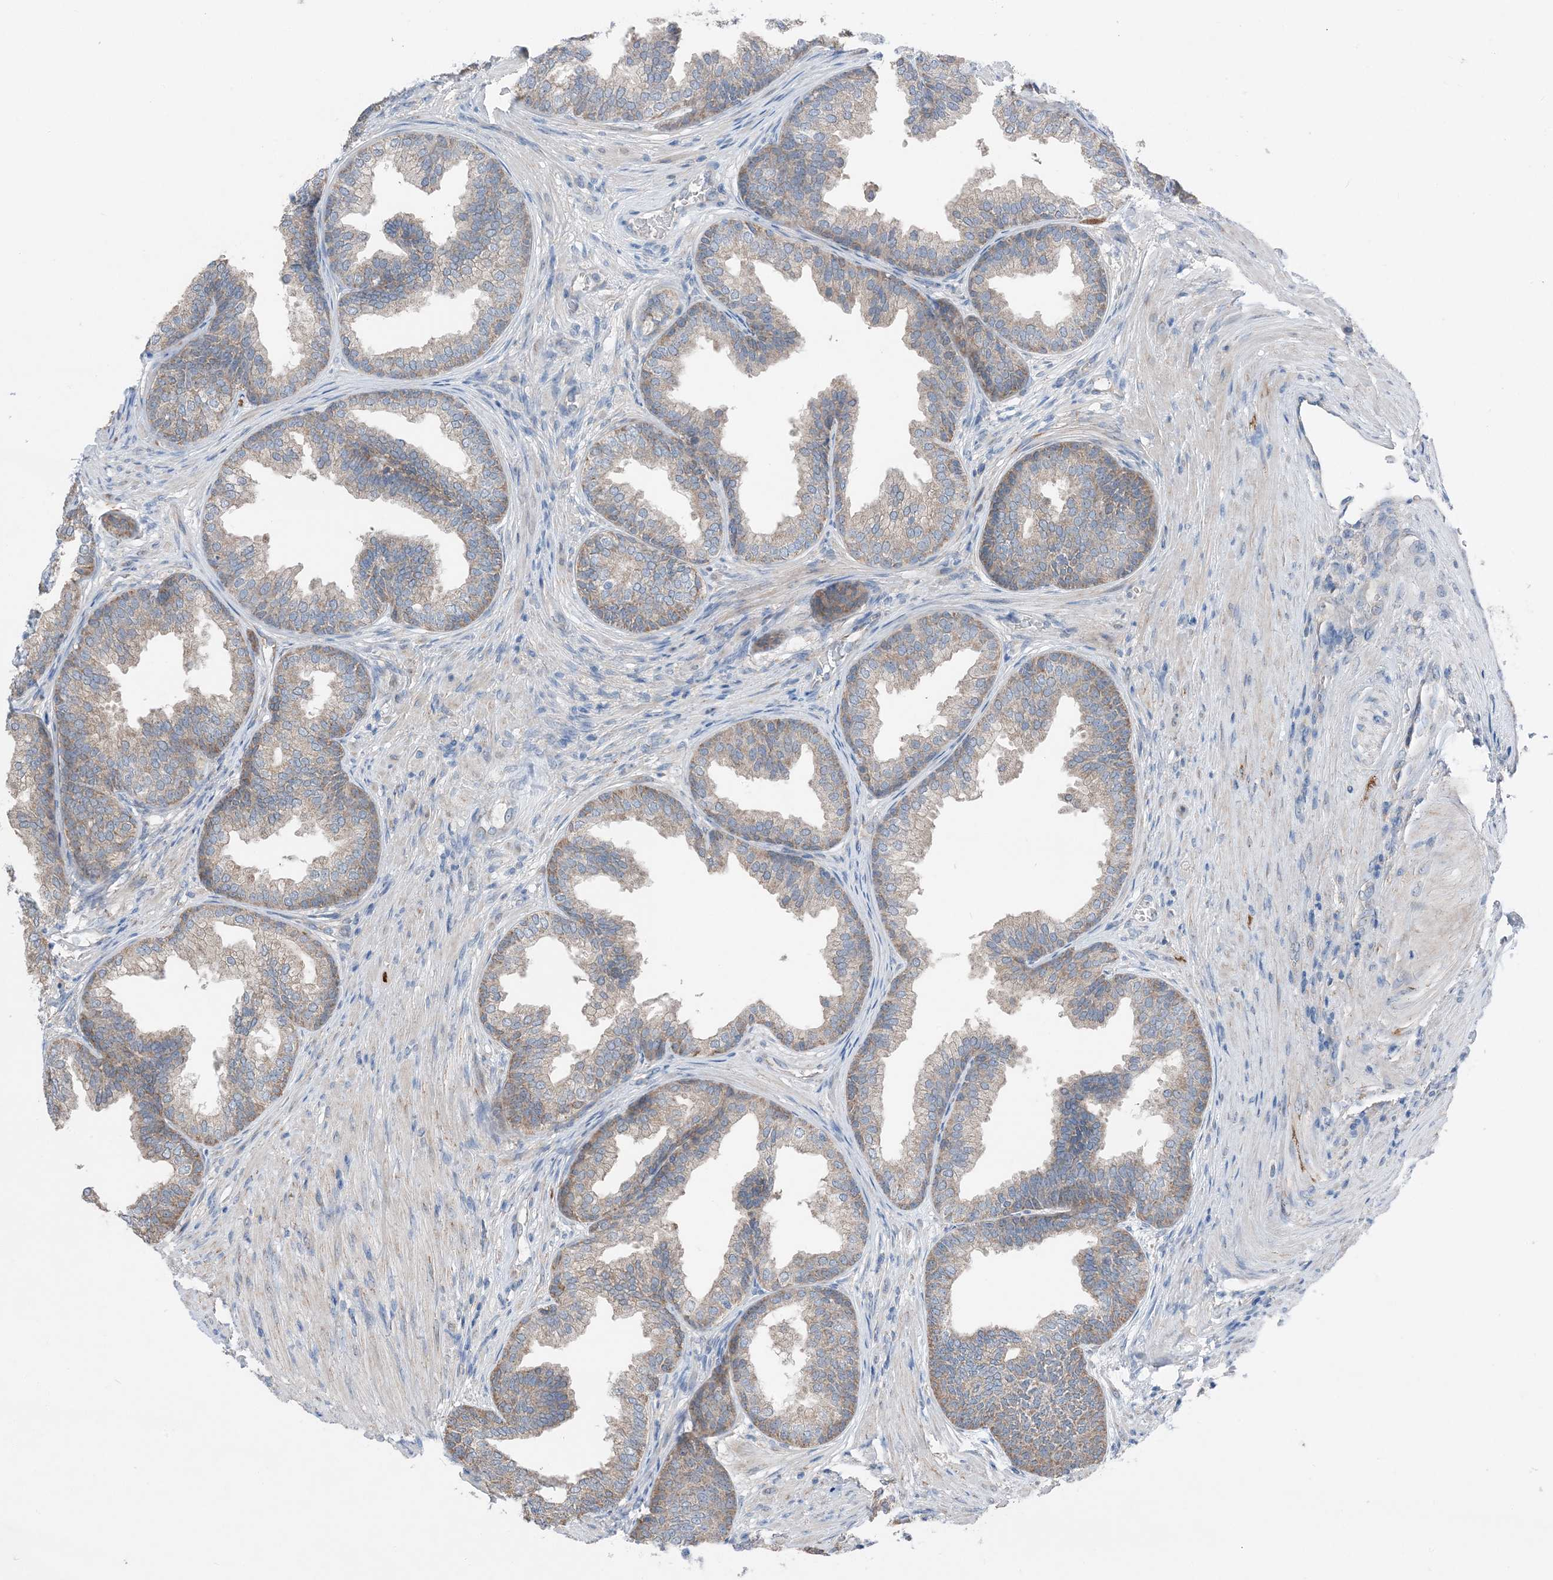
{"staining": {"intensity": "weak", "quantity": "<25%", "location": "cytoplasmic/membranous"}, "tissue": "prostate", "cell_type": "Glandular cells", "image_type": "normal", "snomed": [{"axis": "morphology", "description": "Normal tissue, NOS"}, {"axis": "topography", "description": "Prostate"}], "caption": "DAB immunohistochemical staining of benign human prostate shows no significant expression in glandular cells.", "gene": "DHX30", "patient": {"sex": "male", "age": 76}}